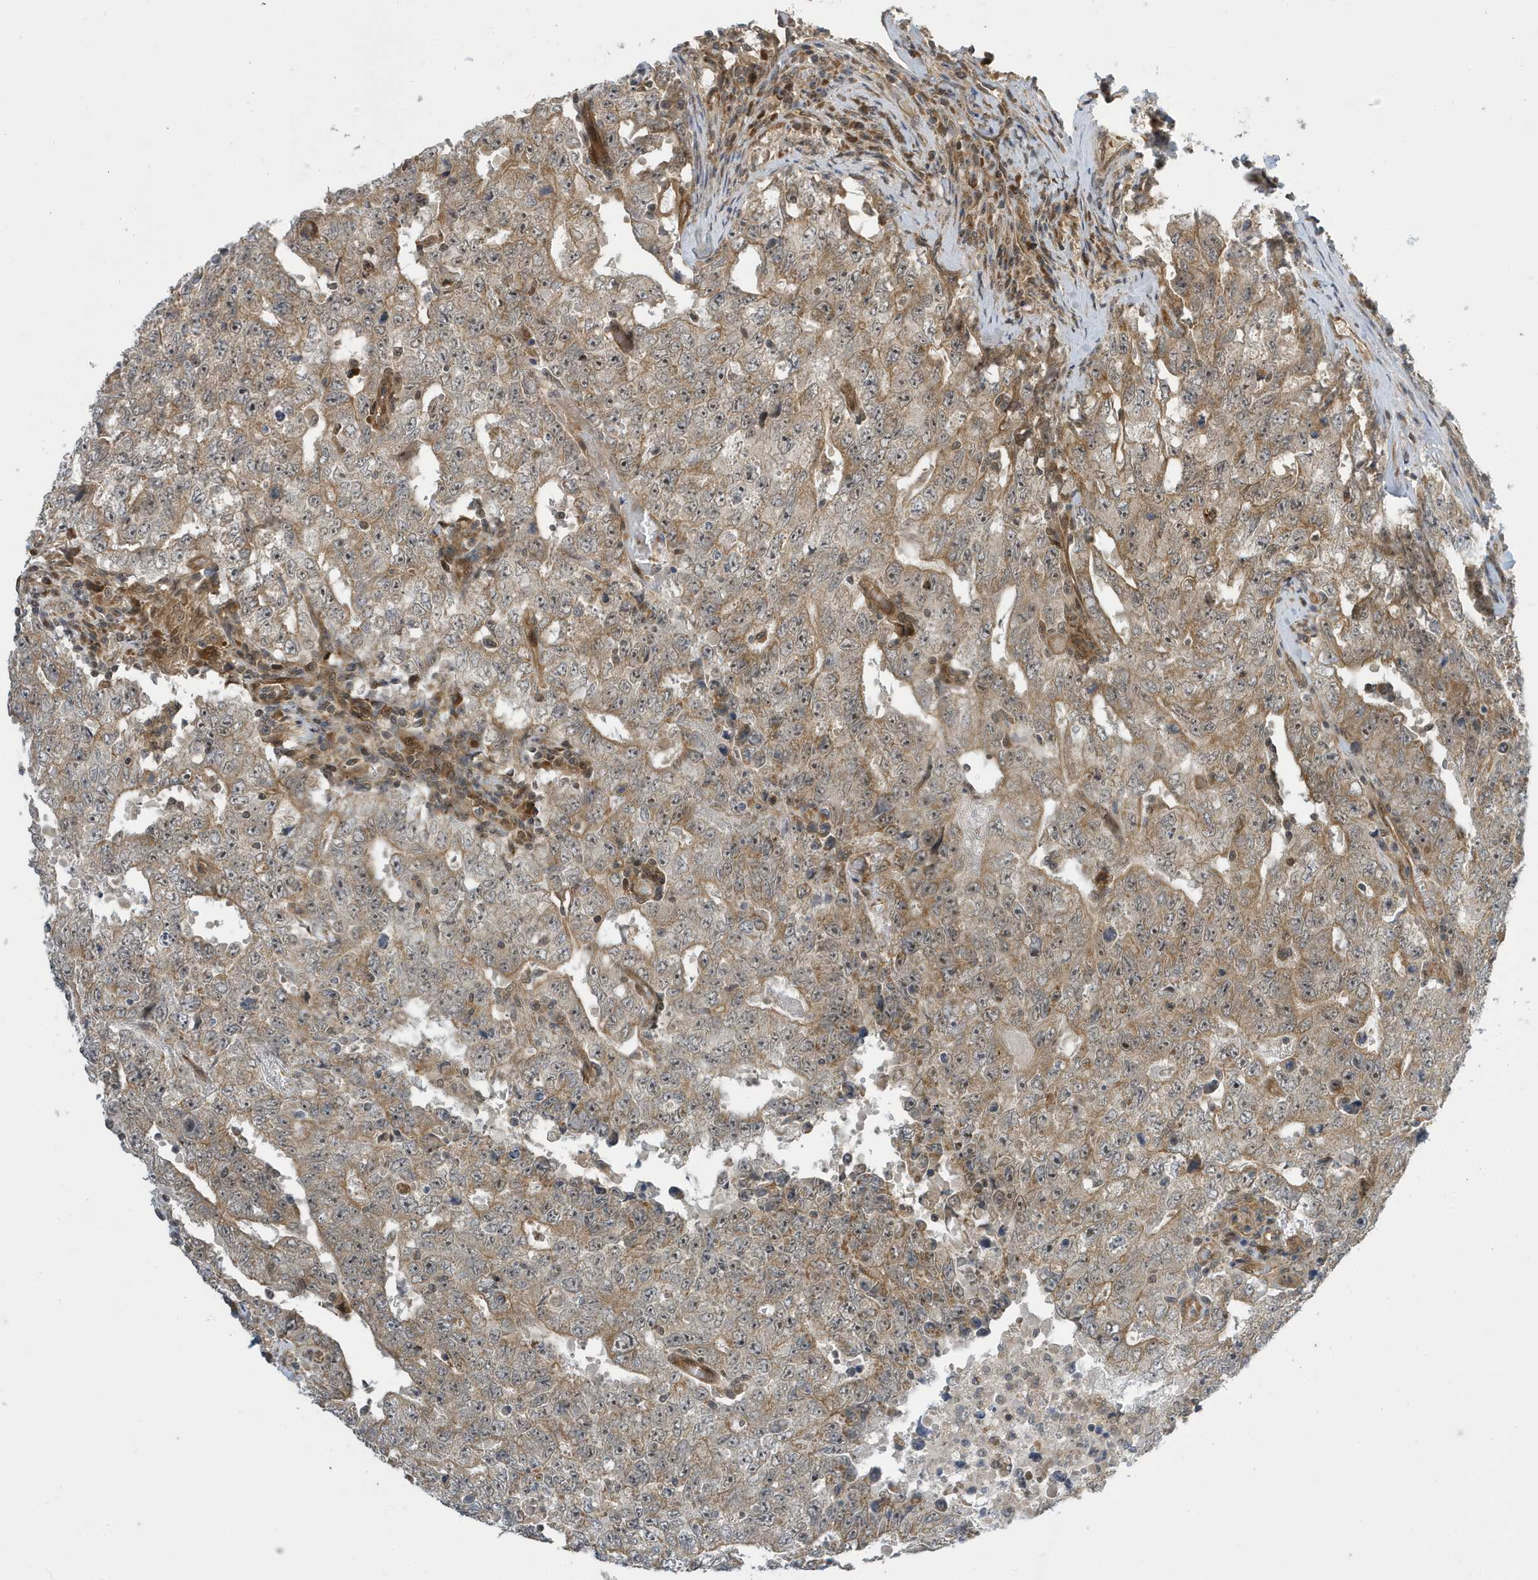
{"staining": {"intensity": "weak", "quantity": ">75%", "location": "cytoplasmic/membranous"}, "tissue": "testis cancer", "cell_type": "Tumor cells", "image_type": "cancer", "snomed": [{"axis": "morphology", "description": "Carcinoma, Embryonal, NOS"}, {"axis": "topography", "description": "Testis"}], "caption": "Immunohistochemical staining of human testis embryonal carcinoma shows low levels of weak cytoplasmic/membranous protein expression in approximately >75% of tumor cells.", "gene": "NCOA7", "patient": {"sex": "male", "age": 26}}